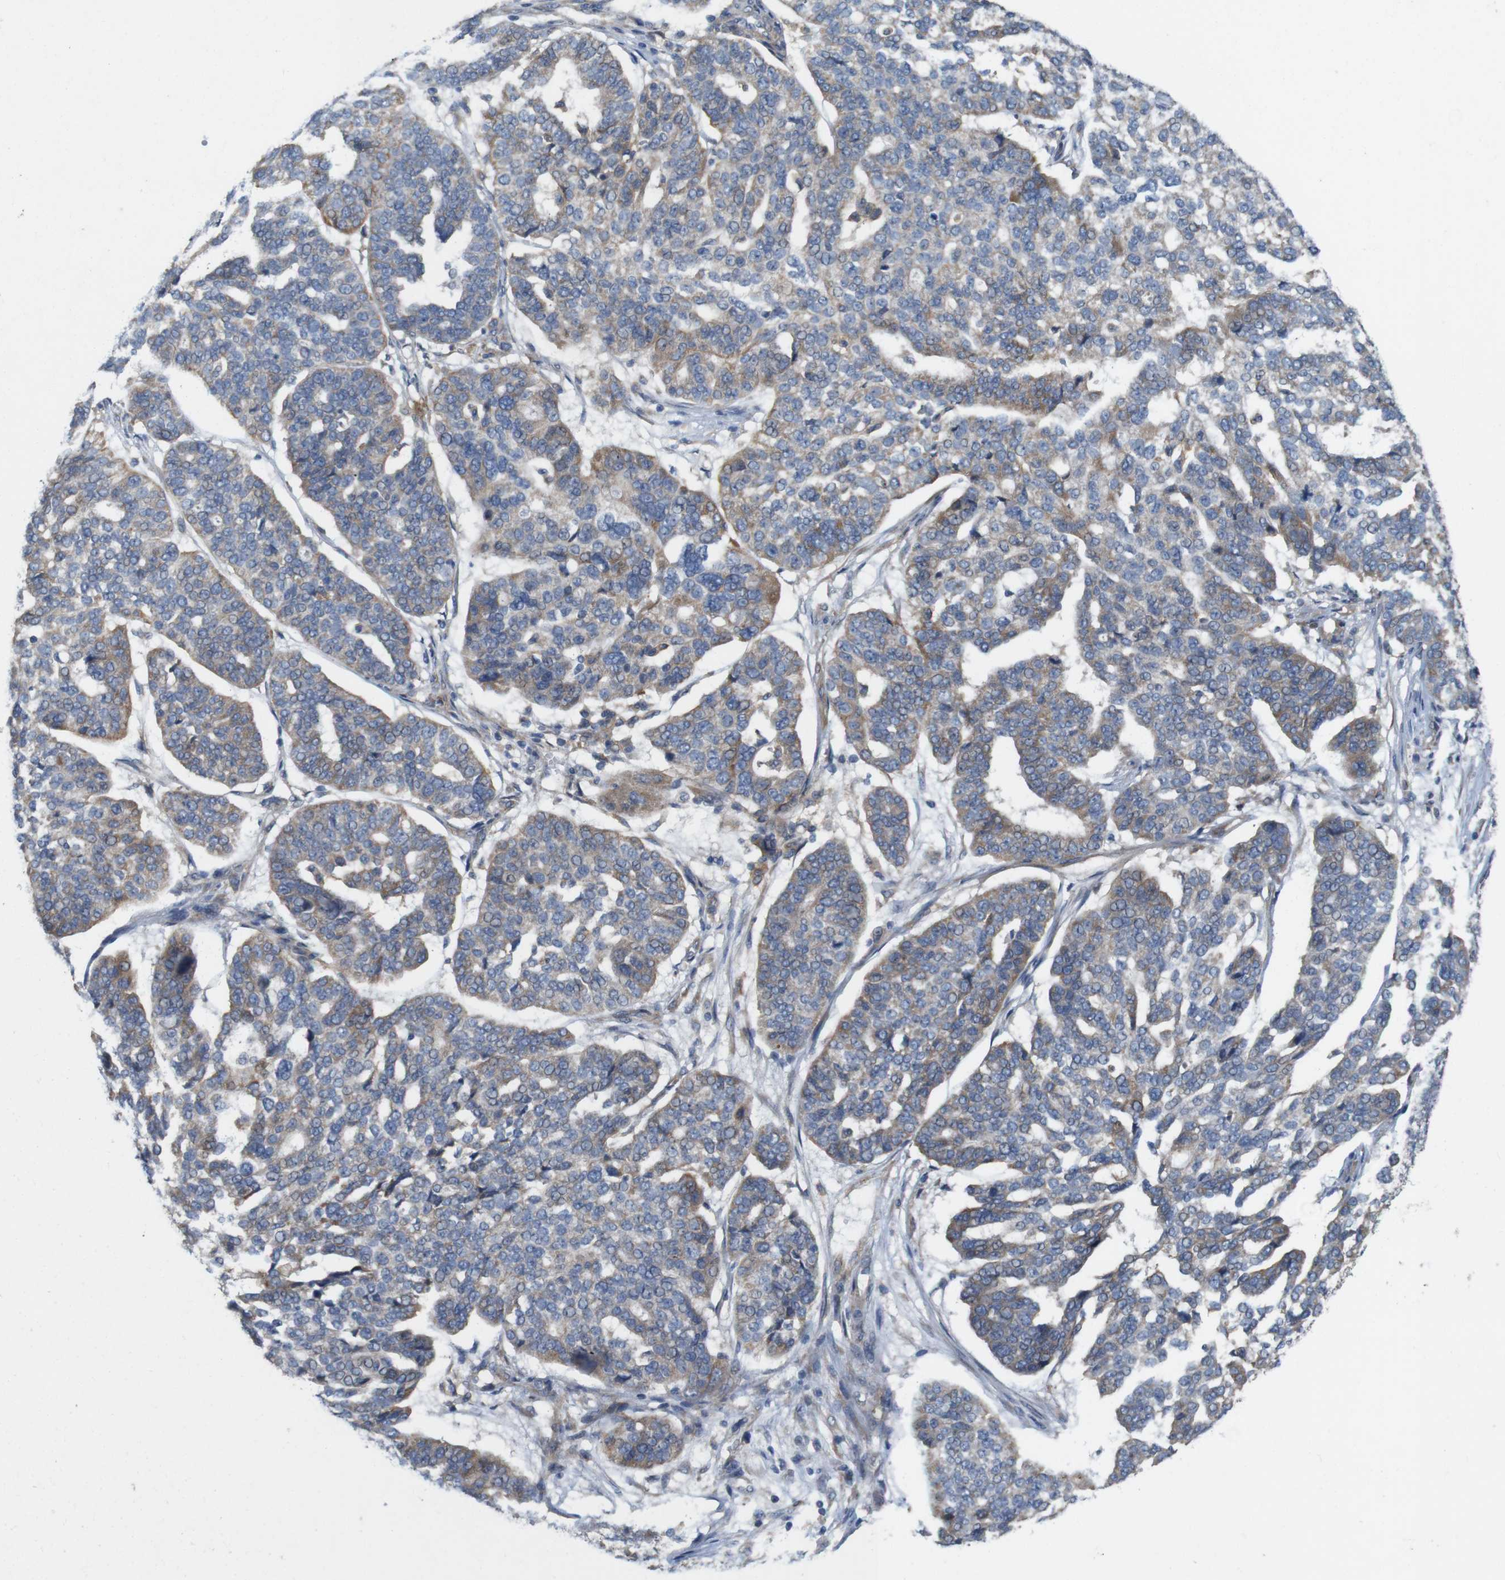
{"staining": {"intensity": "moderate", "quantity": "25%-75%", "location": "cytoplasmic/membranous"}, "tissue": "ovarian cancer", "cell_type": "Tumor cells", "image_type": "cancer", "snomed": [{"axis": "morphology", "description": "Cystadenocarcinoma, serous, NOS"}, {"axis": "topography", "description": "Ovary"}], "caption": "Moderate cytoplasmic/membranous expression for a protein is present in about 25%-75% of tumor cells of ovarian cancer (serous cystadenocarcinoma) using immunohistochemistry.", "gene": "SIGLEC8", "patient": {"sex": "female", "age": 59}}